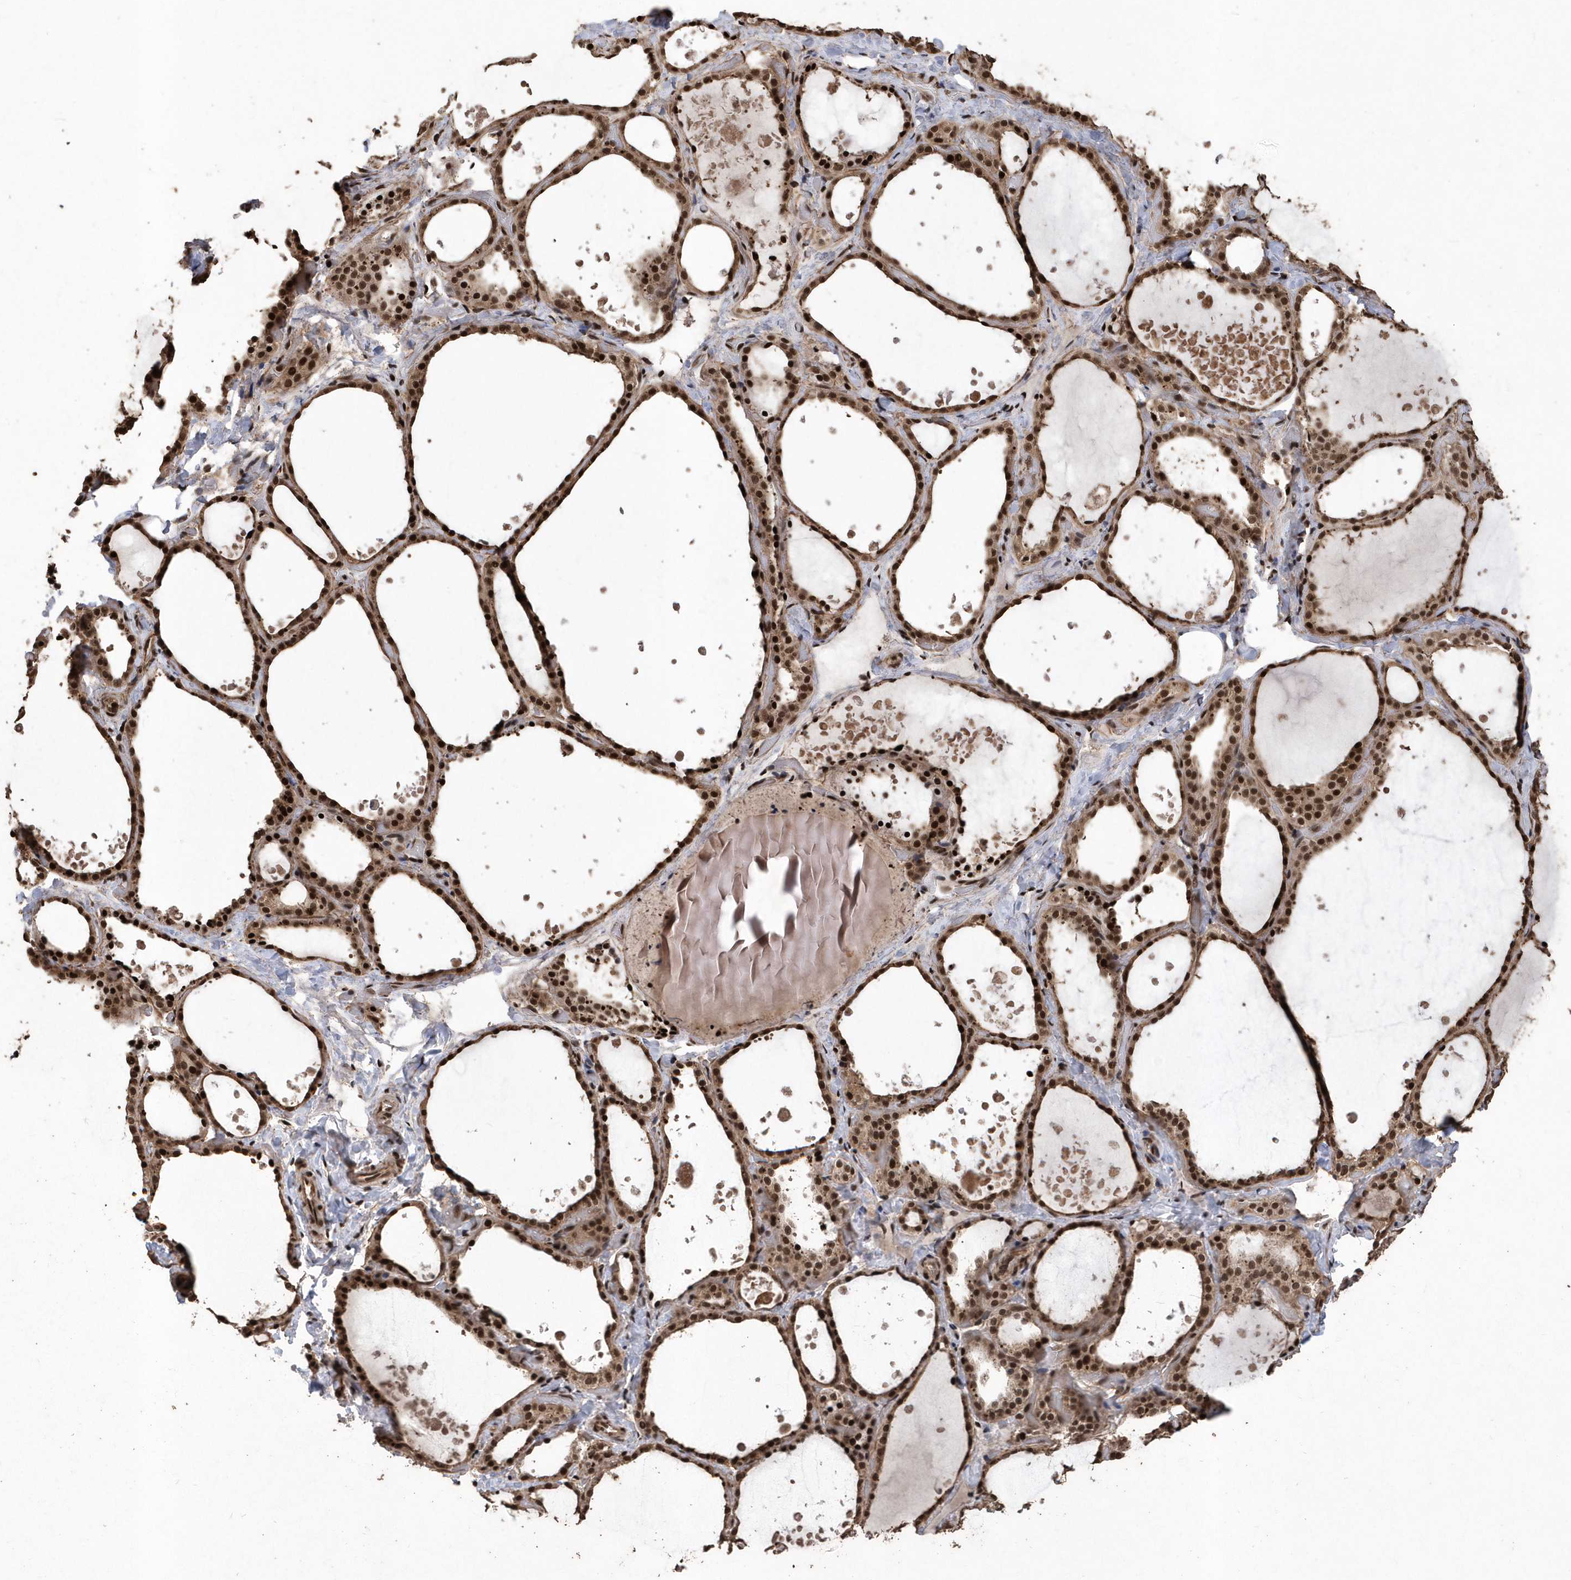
{"staining": {"intensity": "strong", "quantity": ">75%", "location": "cytoplasmic/membranous,nuclear"}, "tissue": "thyroid gland", "cell_type": "Glandular cells", "image_type": "normal", "snomed": [{"axis": "morphology", "description": "Normal tissue, NOS"}, {"axis": "topography", "description": "Thyroid gland"}], "caption": "Glandular cells display high levels of strong cytoplasmic/membranous,nuclear expression in about >75% of cells in normal thyroid gland. (brown staining indicates protein expression, while blue staining denotes nuclei).", "gene": "INTS12", "patient": {"sex": "female", "age": 44}}